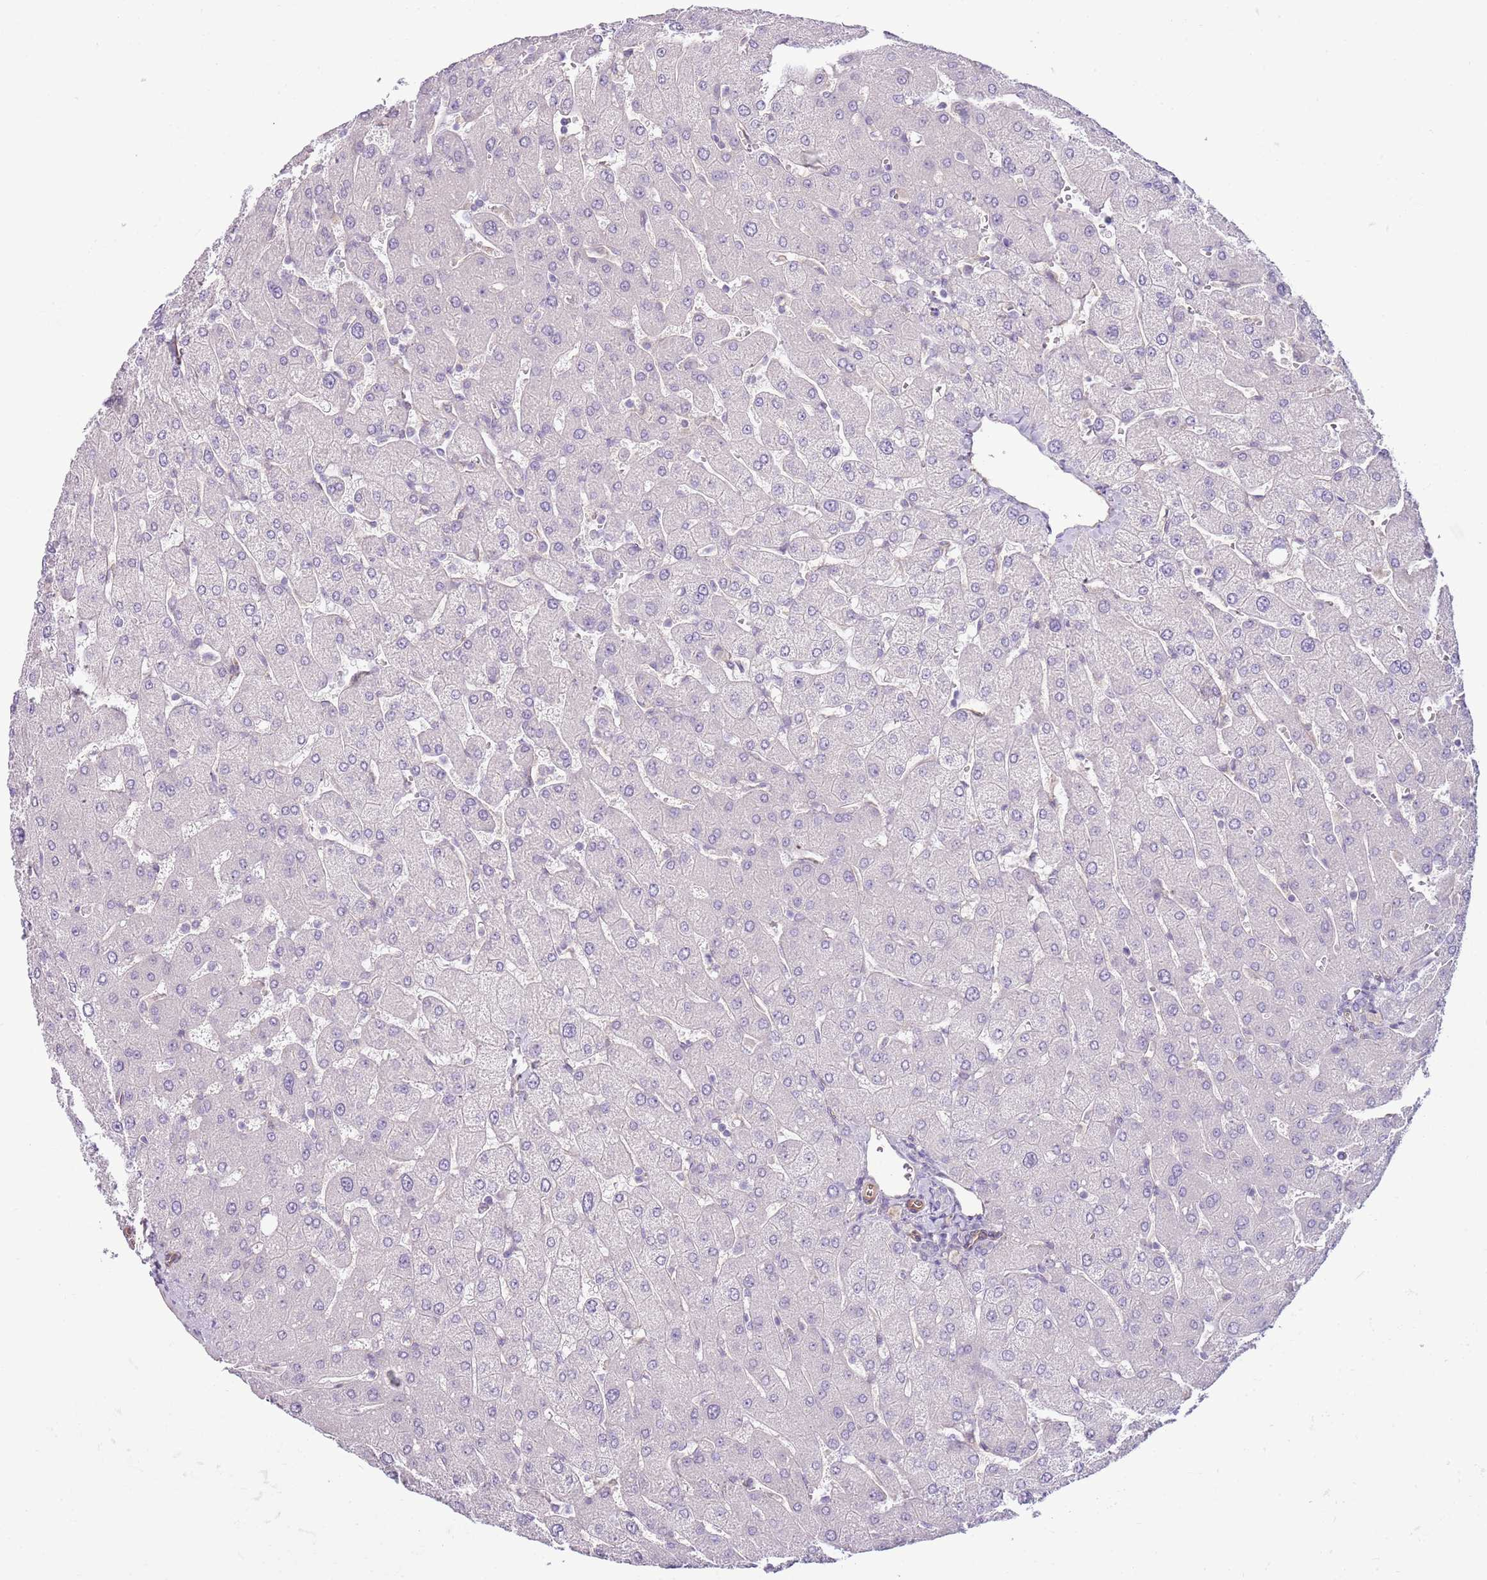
{"staining": {"intensity": "negative", "quantity": "none", "location": "none"}, "tissue": "liver", "cell_type": "Cholangiocytes", "image_type": "normal", "snomed": [{"axis": "morphology", "description": "Normal tissue, NOS"}, {"axis": "topography", "description": "Liver"}], "caption": "This photomicrograph is of unremarkable liver stained with immunohistochemistry (IHC) to label a protein in brown with the nuclei are counter-stained blue. There is no expression in cholangiocytes. Brightfield microscopy of immunohistochemistry stained with DAB (brown) and hematoxylin (blue), captured at high magnification.", "gene": "MRO", "patient": {"sex": "male", "age": 55}}